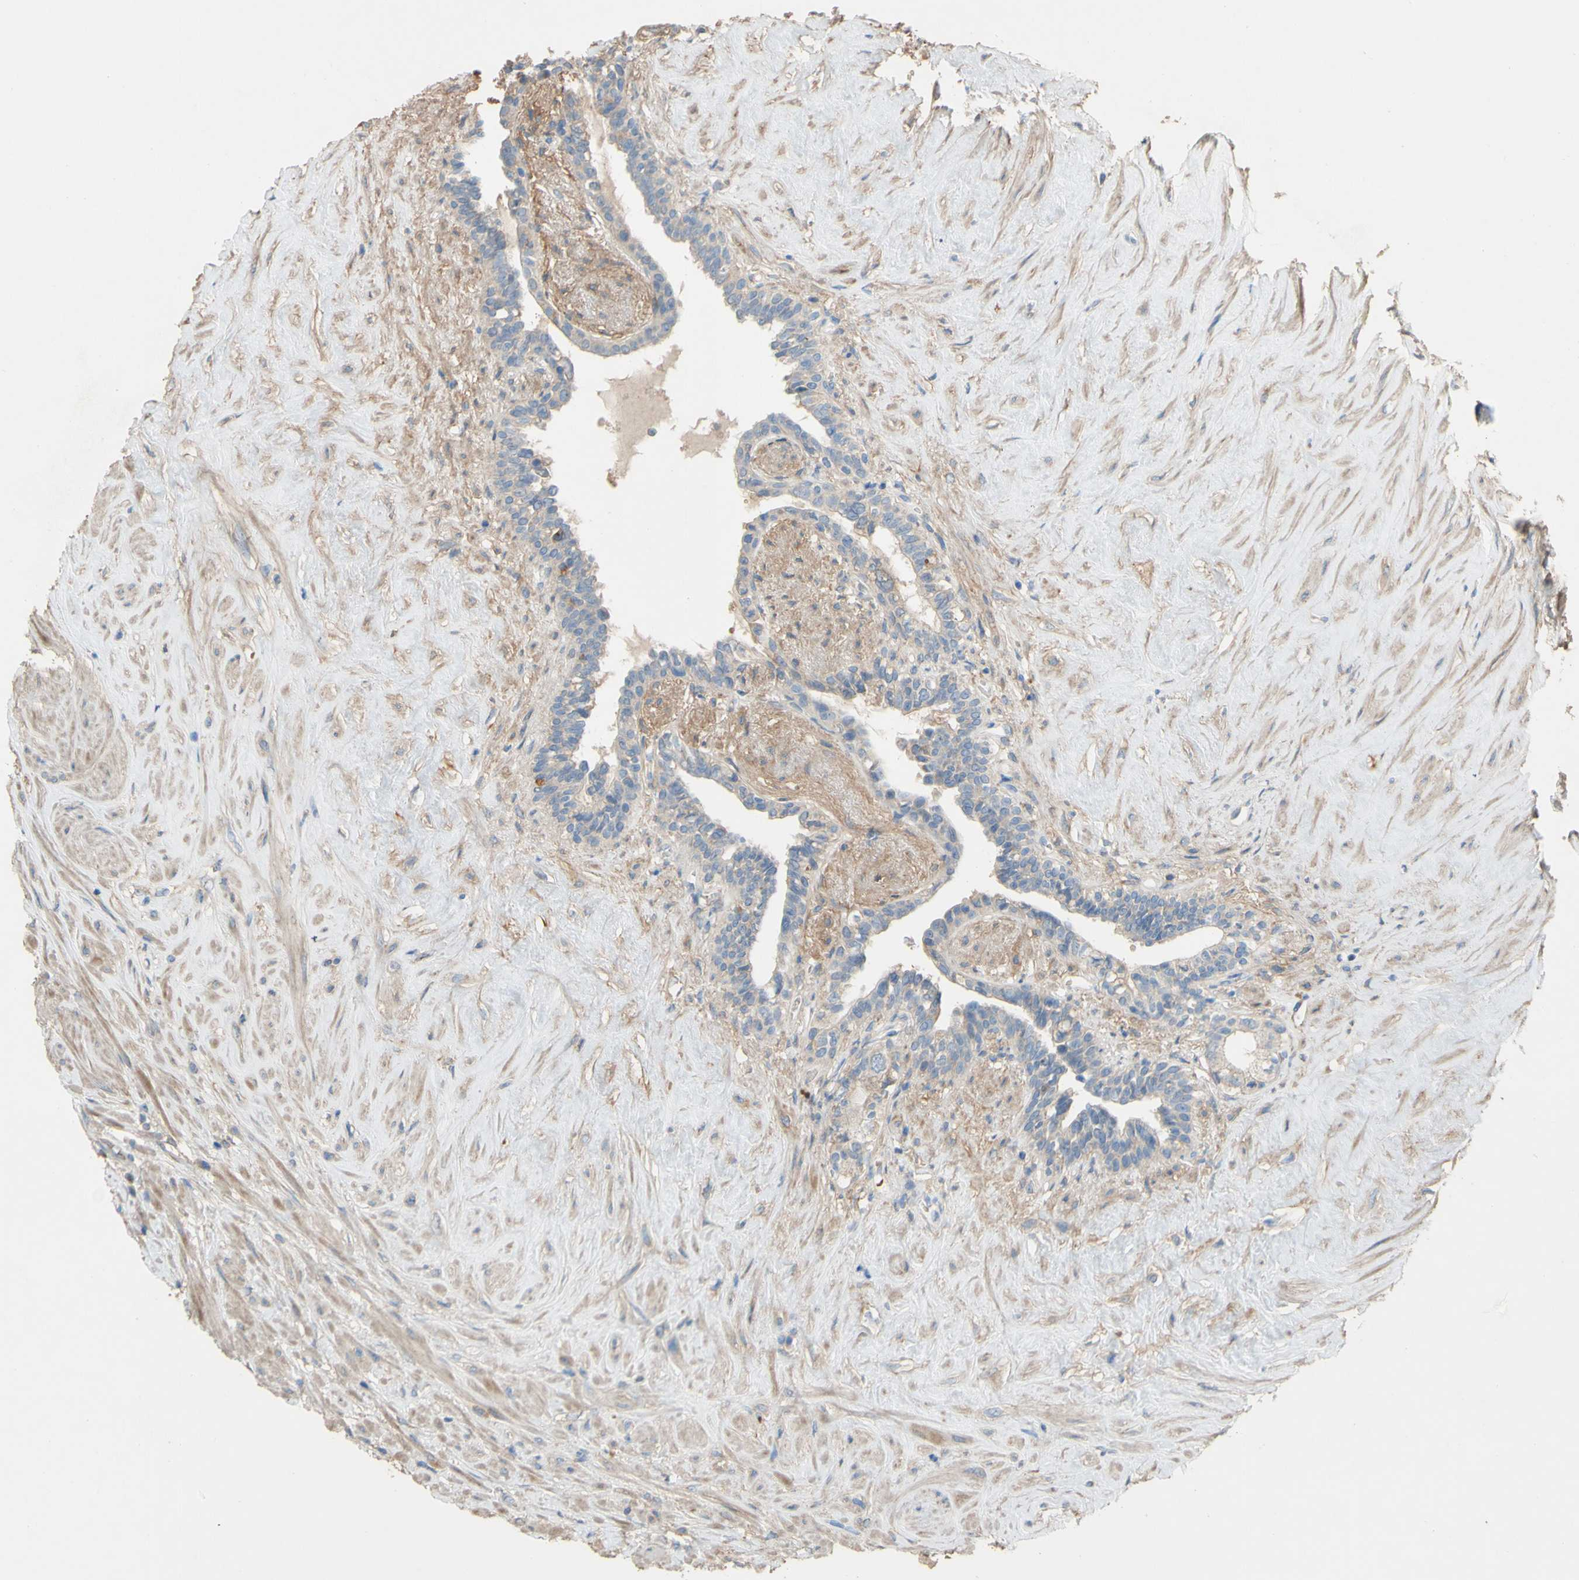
{"staining": {"intensity": "weak", "quantity": "25%-75%", "location": "cytoplasmic/membranous"}, "tissue": "seminal vesicle", "cell_type": "Glandular cells", "image_type": "normal", "snomed": [{"axis": "morphology", "description": "Normal tissue, NOS"}, {"axis": "topography", "description": "Seminal veicle"}], "caption": "DAB immunohistochemical staining of benign human seminal vesicle reveals weak cytoplasmic/membranous protein positivity in about 25%-75% of glandular cells.", "gene": "DKK3", "patient": {"sex": "male", "age": 63}}